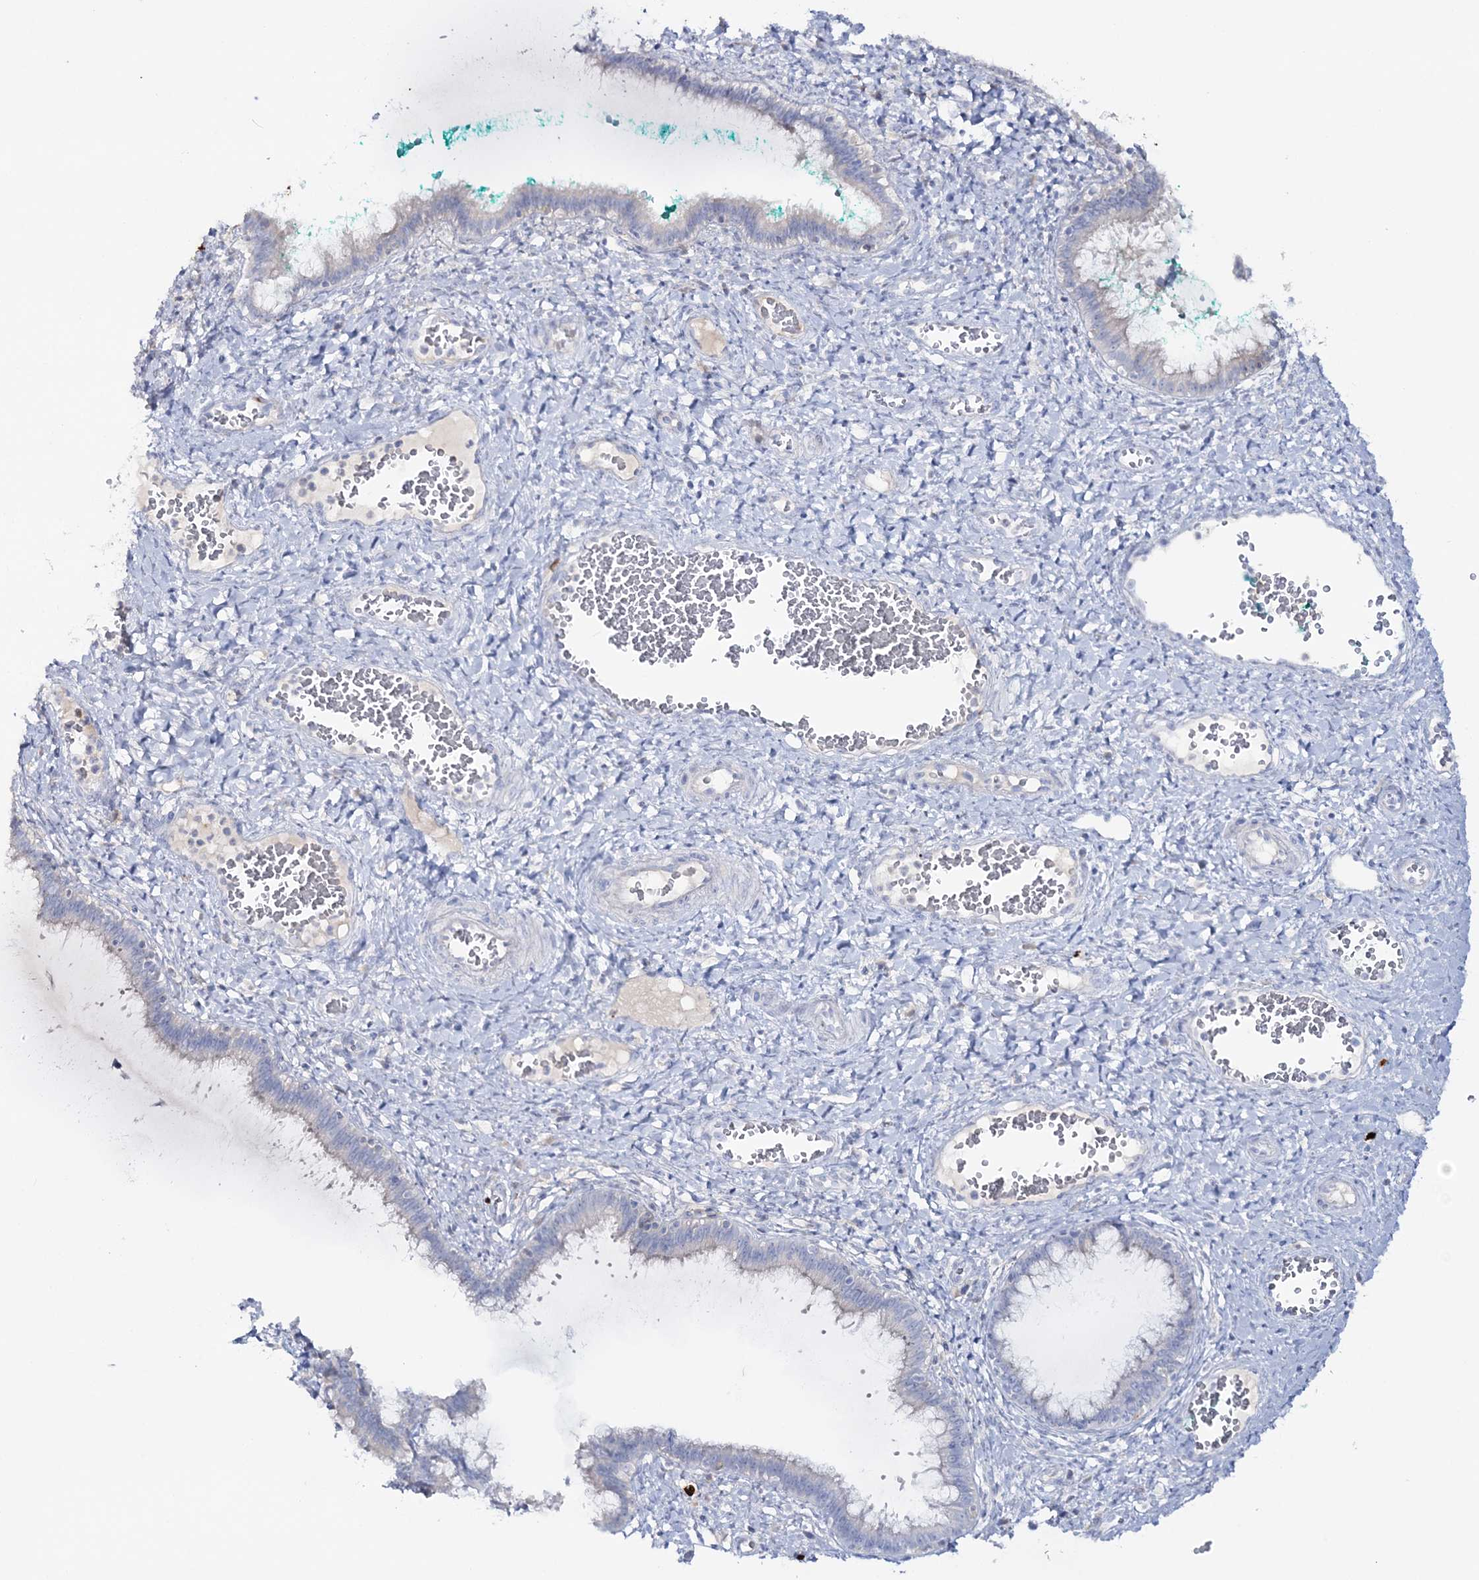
{"staining": {"intensity": "negative", "quantity": "none", "location": "none"}, "tissue": "cervix", "cell_type": "Glandular cells", "image_type": "normal", "snomed": [{"axis": "morphology", "description": "Normal tissue, NOS"}, {"axis": "morphology", "description": "Adenocarcinoma, NOS"}, {"axis": "topography", "description": "Cervix"}], "caption": "The immunohistochemistry histopathology image has no significant staining in glandular cells of cervix.", "gene": "WDSUB1", "patient": {"sex": "female", "age": 29}}